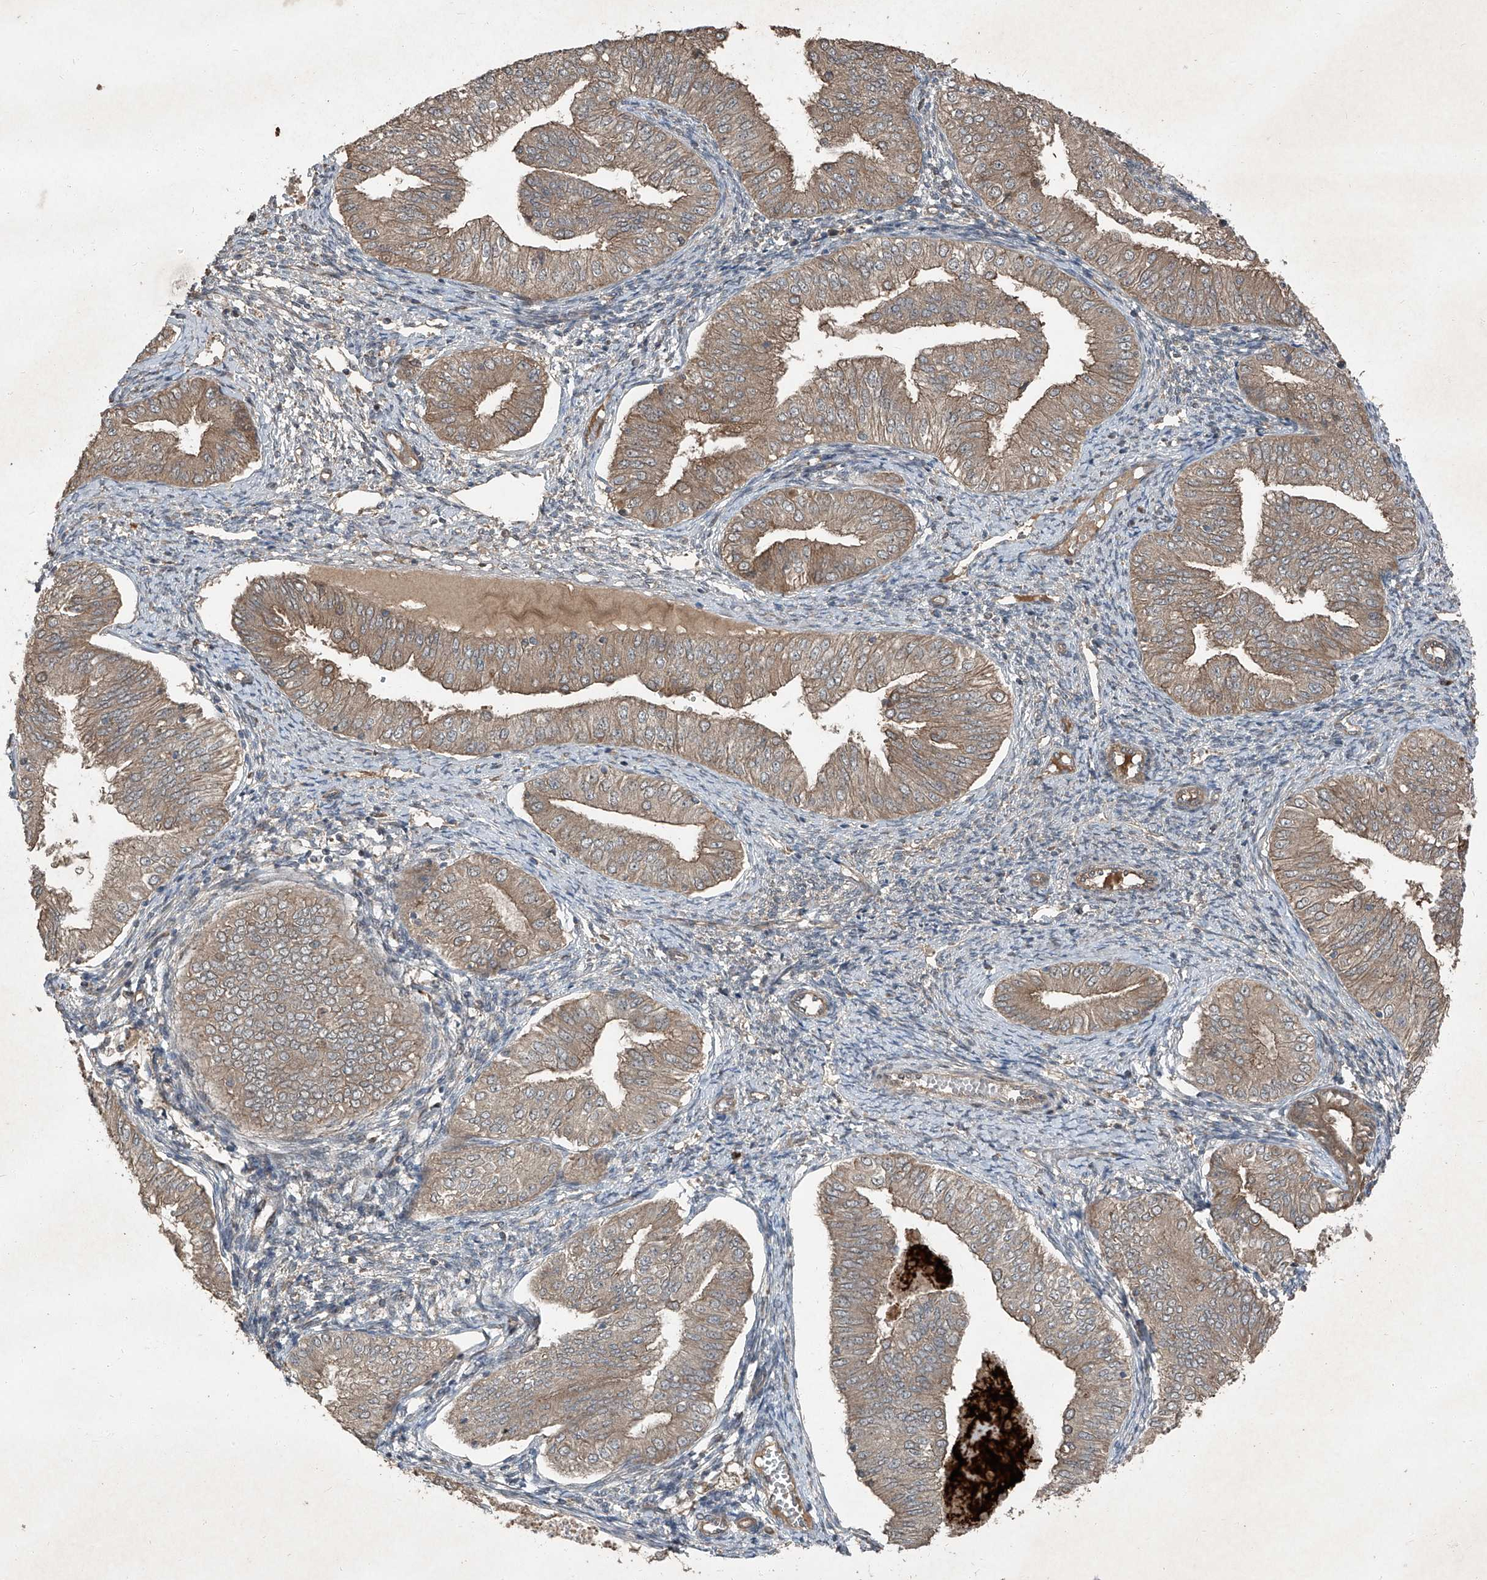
{"staining": {"intensity": "moderate", "quantity": "25%-75%", "location": "cytoplasmic/membranous"}, "tissue": "endometrial cancer", "cell_type": "Tumor cells", "image_type": "cancer", "snomed": [{"axis": "morphology", "description": "Normal tissue, NOS"}, {"axis": "morphology", "description": "Adenocarcinoma, NOS"}, {"axis": "topography", "description": "Endometrium"}], "caption": "Protein expression analysis of human endometrial cancer reveals moderate cytoplasmic/membranous staining in approximately 25%-75% of tumor cells.", "gene": "CCN1", "patient": {"sex": "female", "age": 53}}